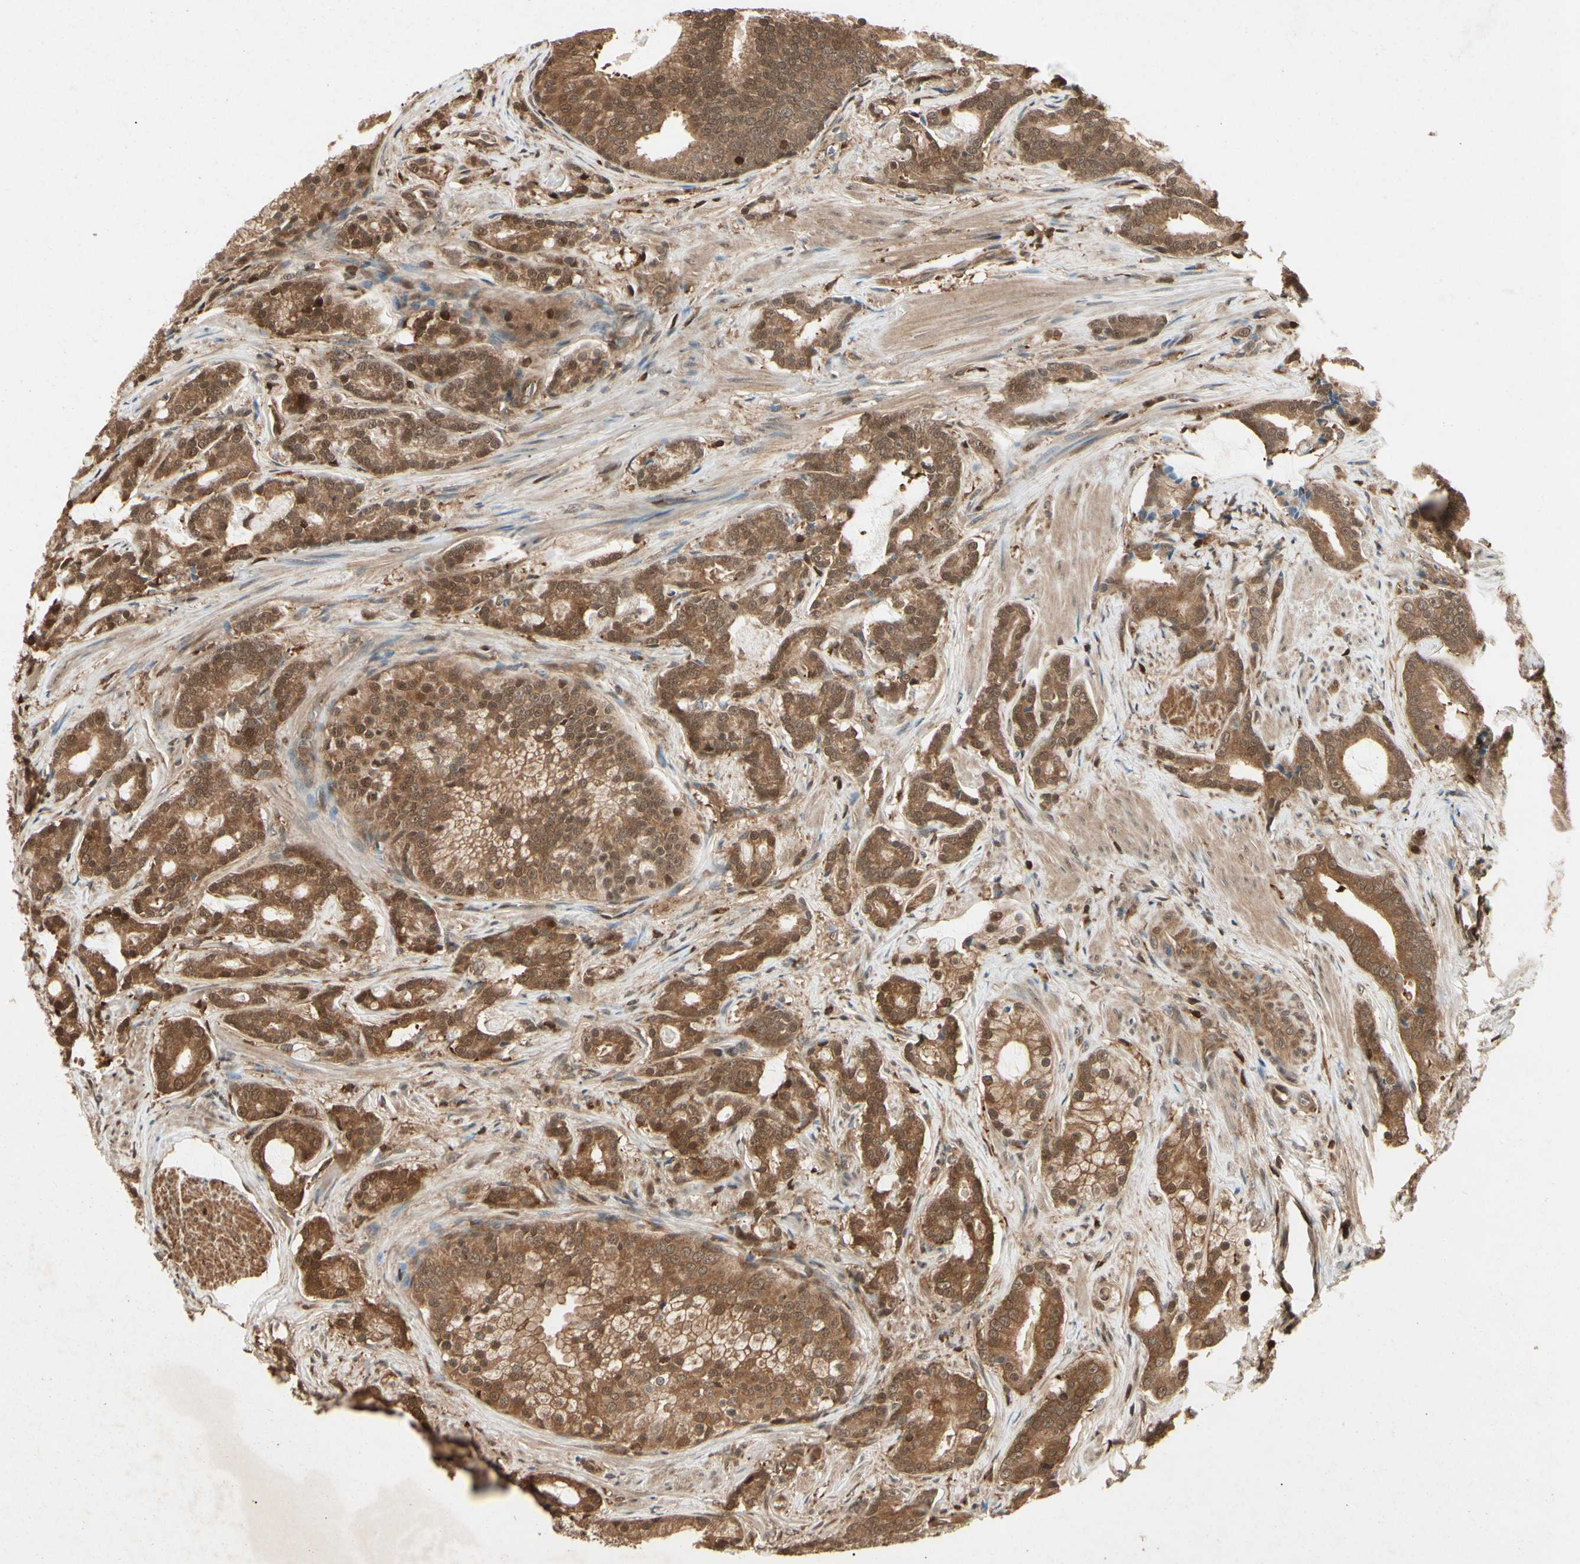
{"staining": {"intensity": "moderate", "quantity": ">75%", "location": "cytoplasmic/membranous,nuclear"}, "tissue": "prostate cancer", "cell_type": "Tumor cells", "image_type": "cancer", "snomed": [{"axis": "morphology", "description": "Adenocarcinoma, Low grade"}, {"axis": "topography", "description": "Prostate"}], "caption": "Tumor cells show medium levels of moderate cytoplasmic/membranous and nuclear expression in approximately >75% of cells in prostate cancer (low-grade adenocarcinoma).", "gene": "YWHAQ", "patient": {"sex": "male", "age": 58}}